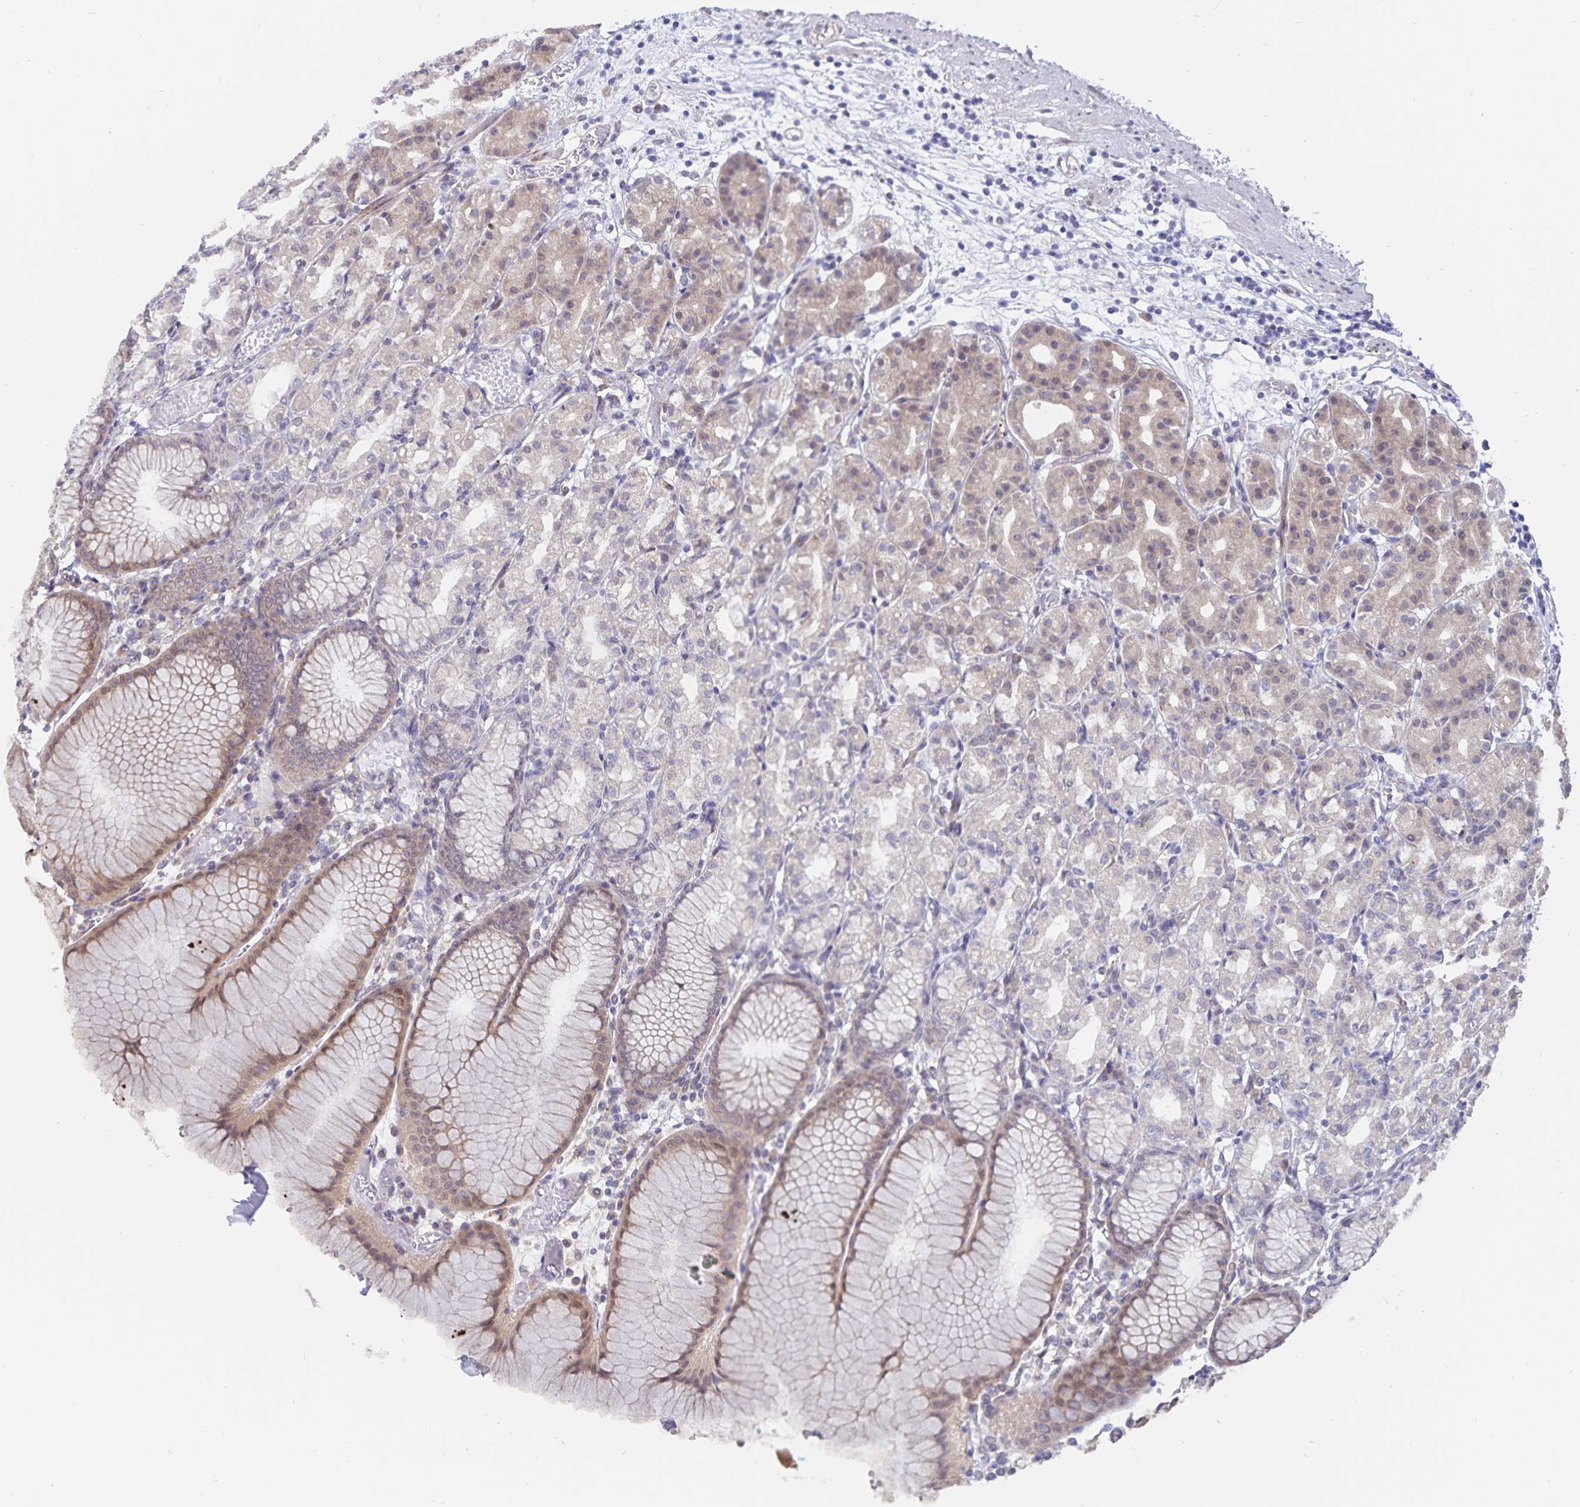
{"staining": {"intensity": "weak", "quantity": "<25%", "location": "cytoplasmic/membranous"}, "tissue": "stomach", "cell_type": "Glandular cells", "image_type": "normal", "snomed": [{"axis": "morphology", "description": "Normal tissue, NOS"}, {"axis": "topography", "description": "Stomach"}], "caption": "Human stomach stained for a protein using immunohistochemistry displays no expression in glandular cells.", "gene": "ATP2A2", "patient": {"sex": "female", "age": 57}}